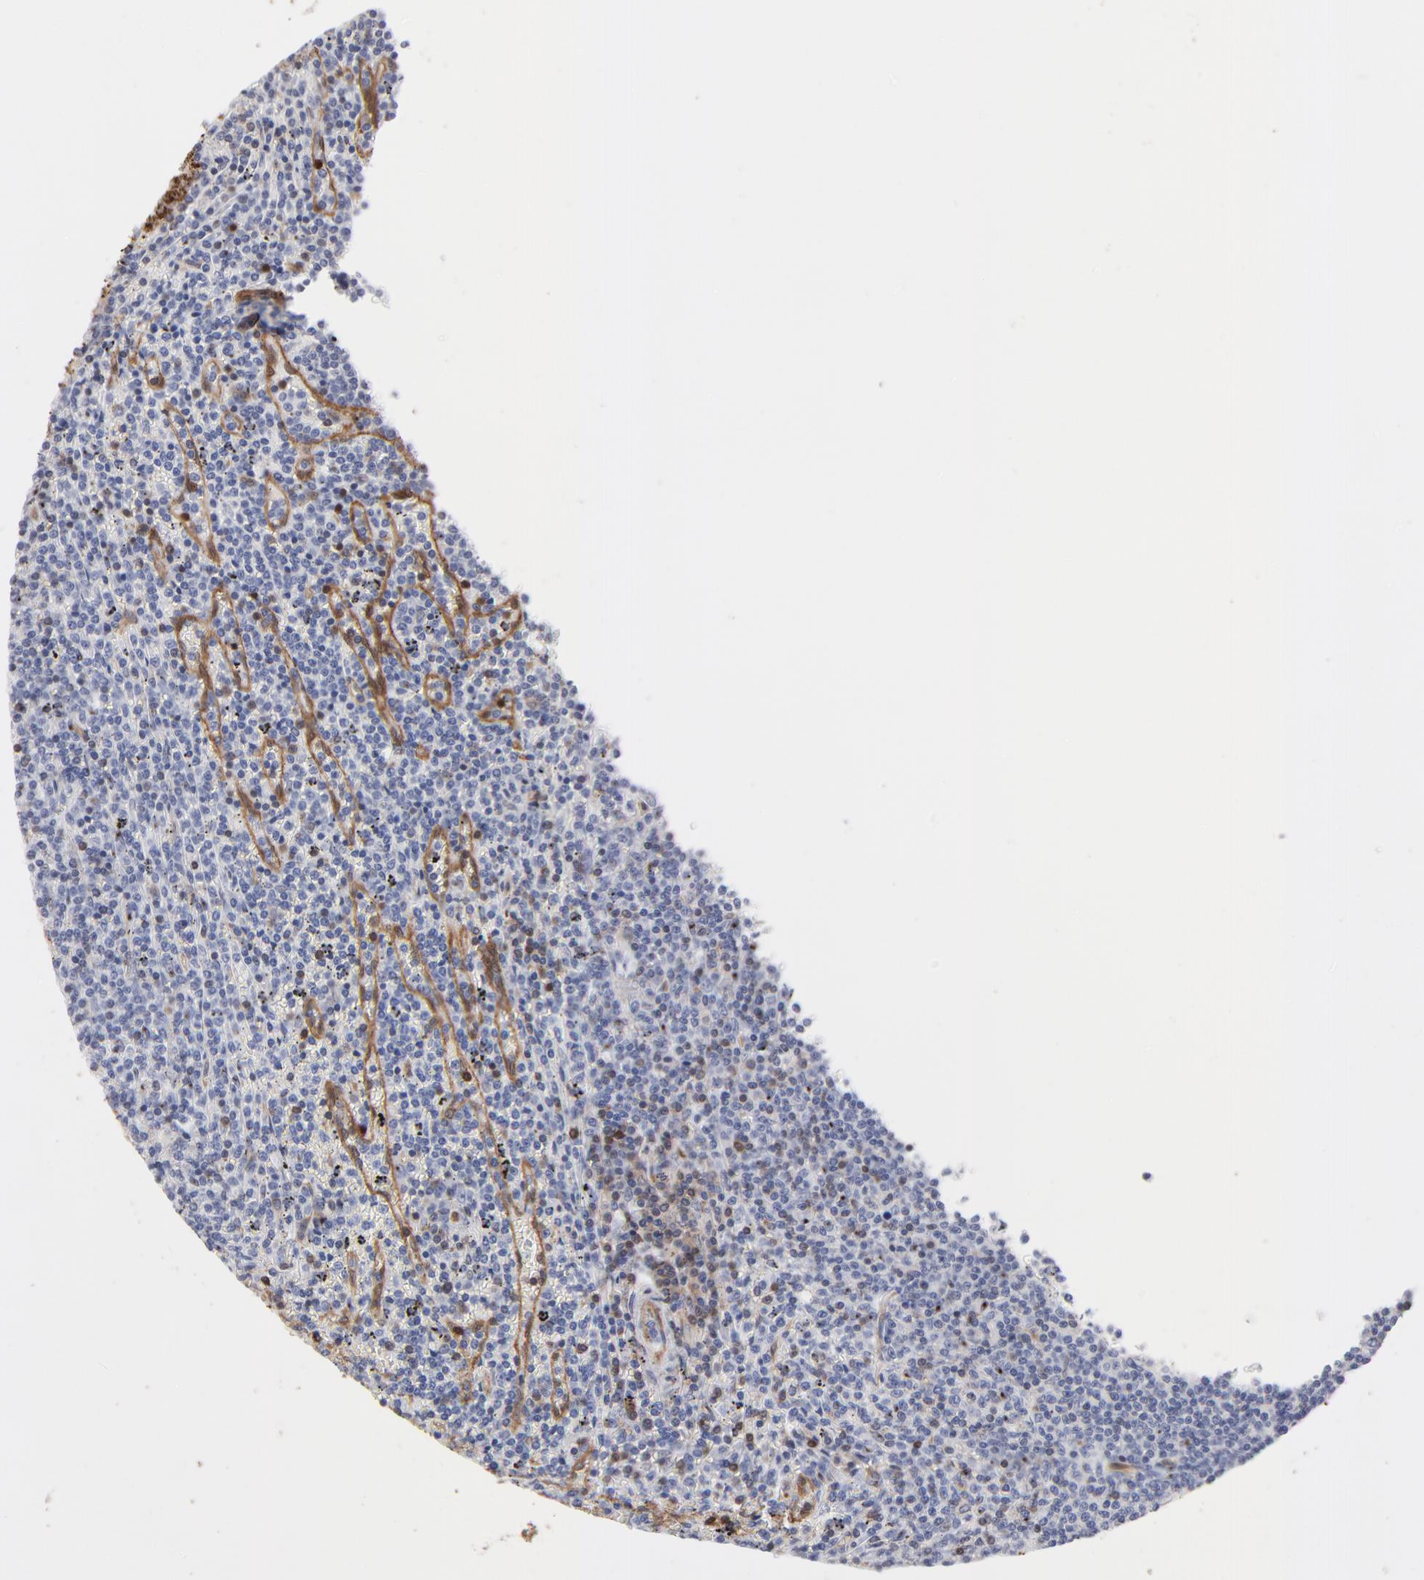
{"staining": {"intensity": "negative", "quantity": "none", "location": "none"}, "tissue": "lymphoma", "cell_type": "Tumor cells", "image_type": "cancer", "snomed": [{"axis": "morphology", "description": "Malignant lymphoma, non-Hodgkin's type, Low grade"}, {"axis": "topography", "description": "Spleen"}], "caption": "Immunohistochemistry (IHC) histopathology image of human low-grade malignant lymphoma, non-Hodgkin's type stained for a protein (brown), which shows no expression in tumor cells.", "gene": "PXN", "patient": {"sex": "female", "age": 50}}